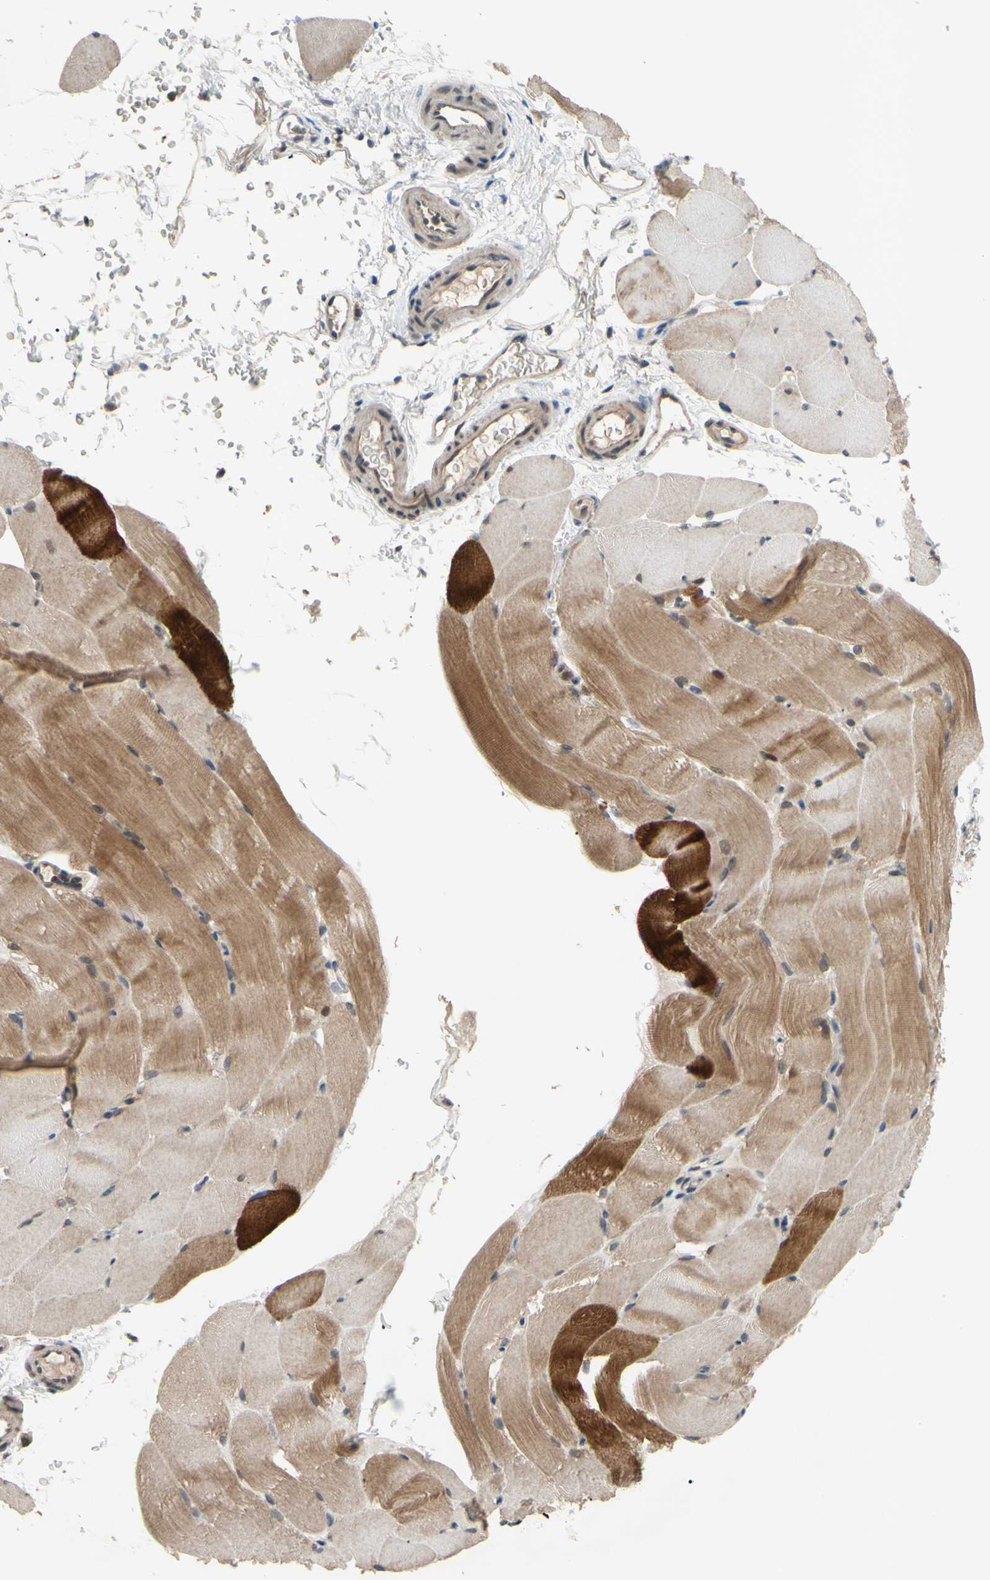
{"staining": {"intensity": "moderate", "quantity": "25%-75%", "location": "cytoplasmic/membranous"}, "tissue": "skeletal muscle", "cell_type": "Myocytes", "image_type": "normal", "snomed": [{"axis": "morphology", "description": "Normal tissue, NOS"}, {"axis": "topography", "description": "Skeletal muscle"}, {"axis": "topography", "description": "Parathyroid gland"}], "caption": "Skeletal muscle stained for a protein shows moderate cytoplasmic/membranous positivity in myocytes.", "gene": "CD164", "patient": {"sex": "female", "age": 37}}